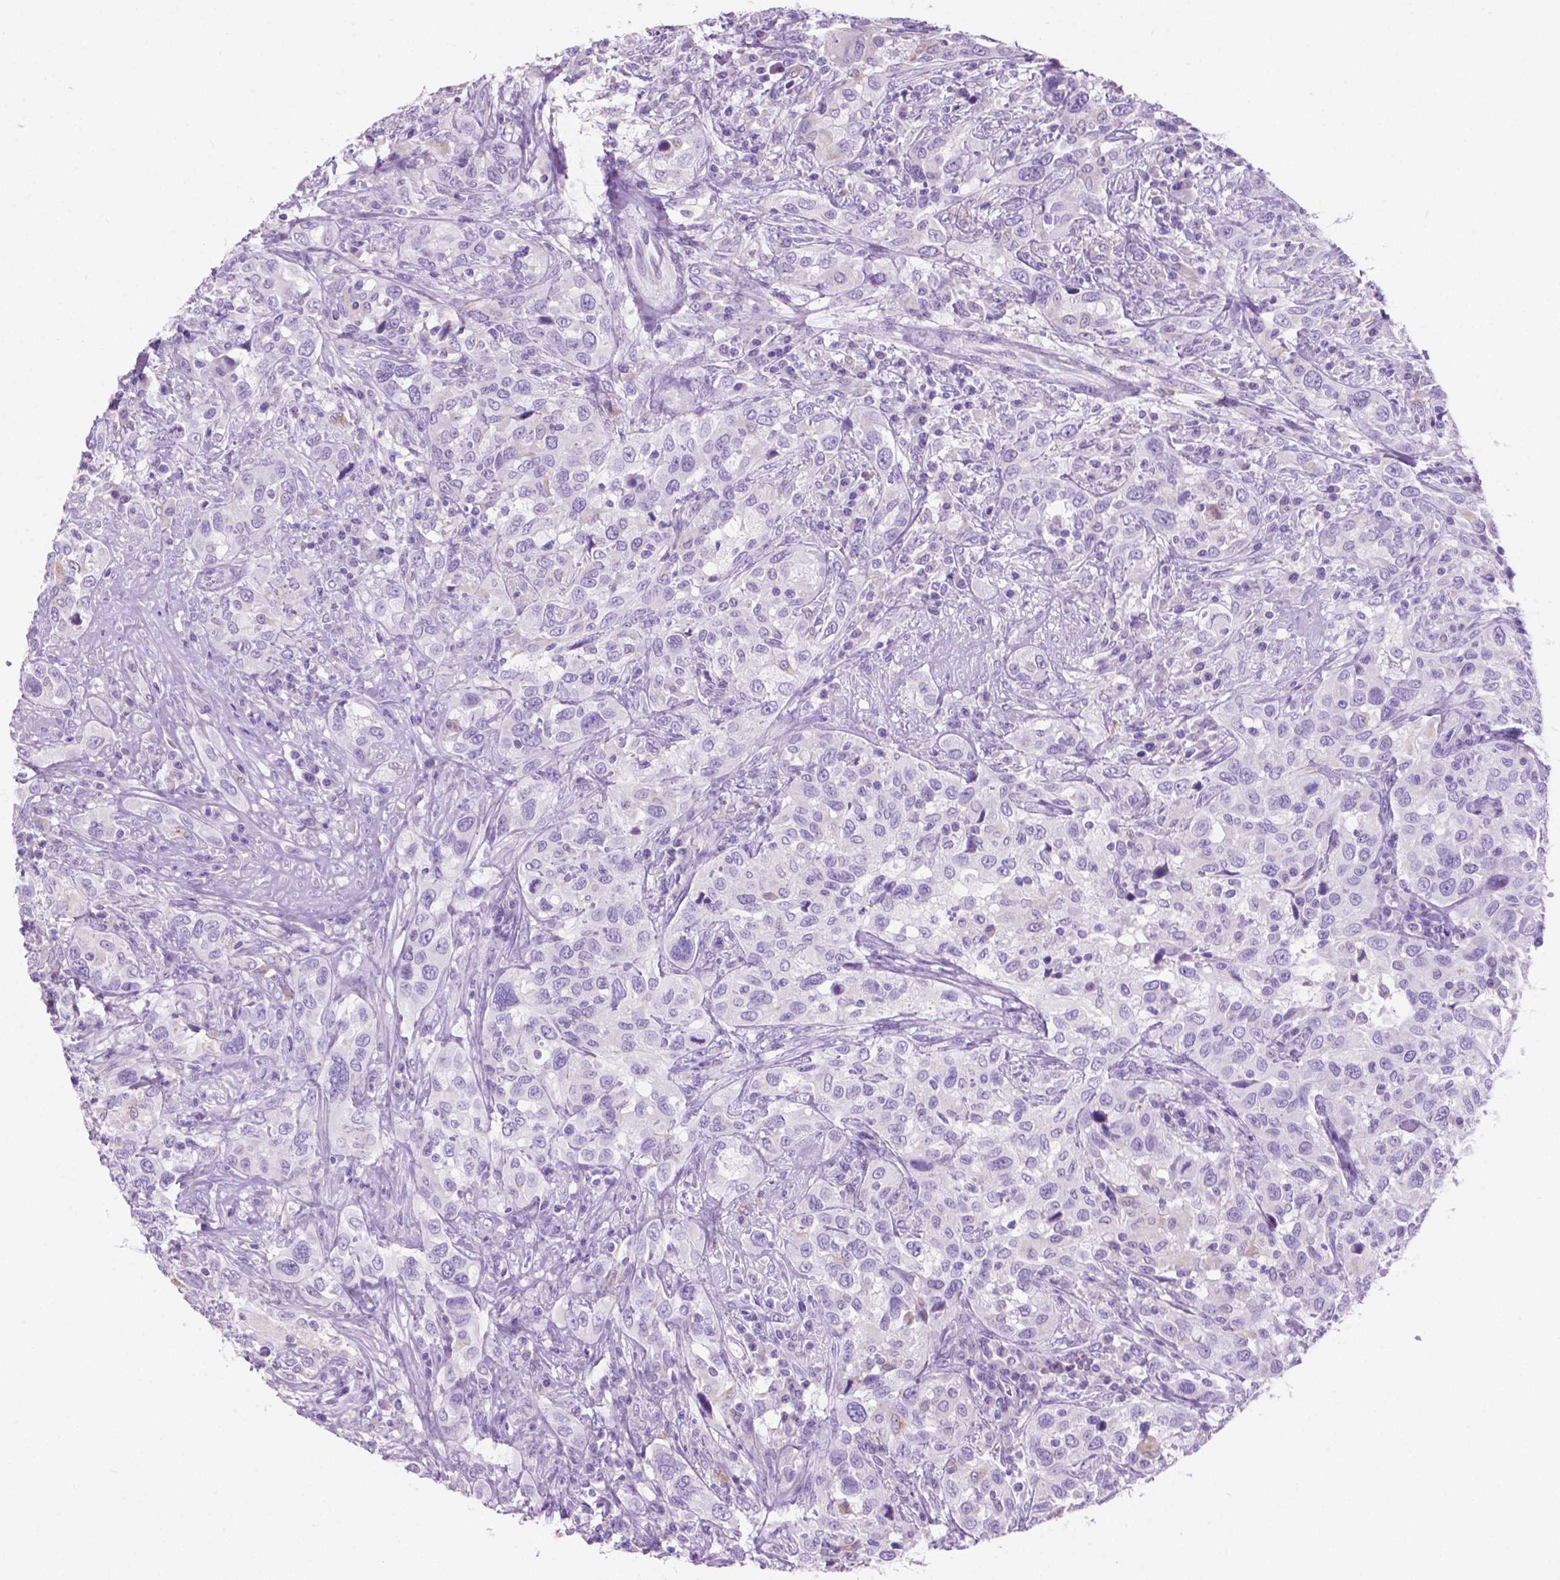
{"staining": {"intensity": "negative", "quantity": "none", "location": "none"}, "tissue": "urothelial cancer", "cell_type": "Tumor cells", "image_type": "cancer", "snomed": [{"axis": "morphology", "description": "Urothelial carcinoma, NOS"}, {"axis": "morphology", "description": "Urothelial carcinoma, High grade"}, {"axis": "topography", "description": "Urinary bladder"}], "caption": "The photomicrograph reveals no staining of tumor cells in high-grade urothelial carcinoma.", "gene": "GRIN2B", "patient": {"sex": "female", "age": 64}}